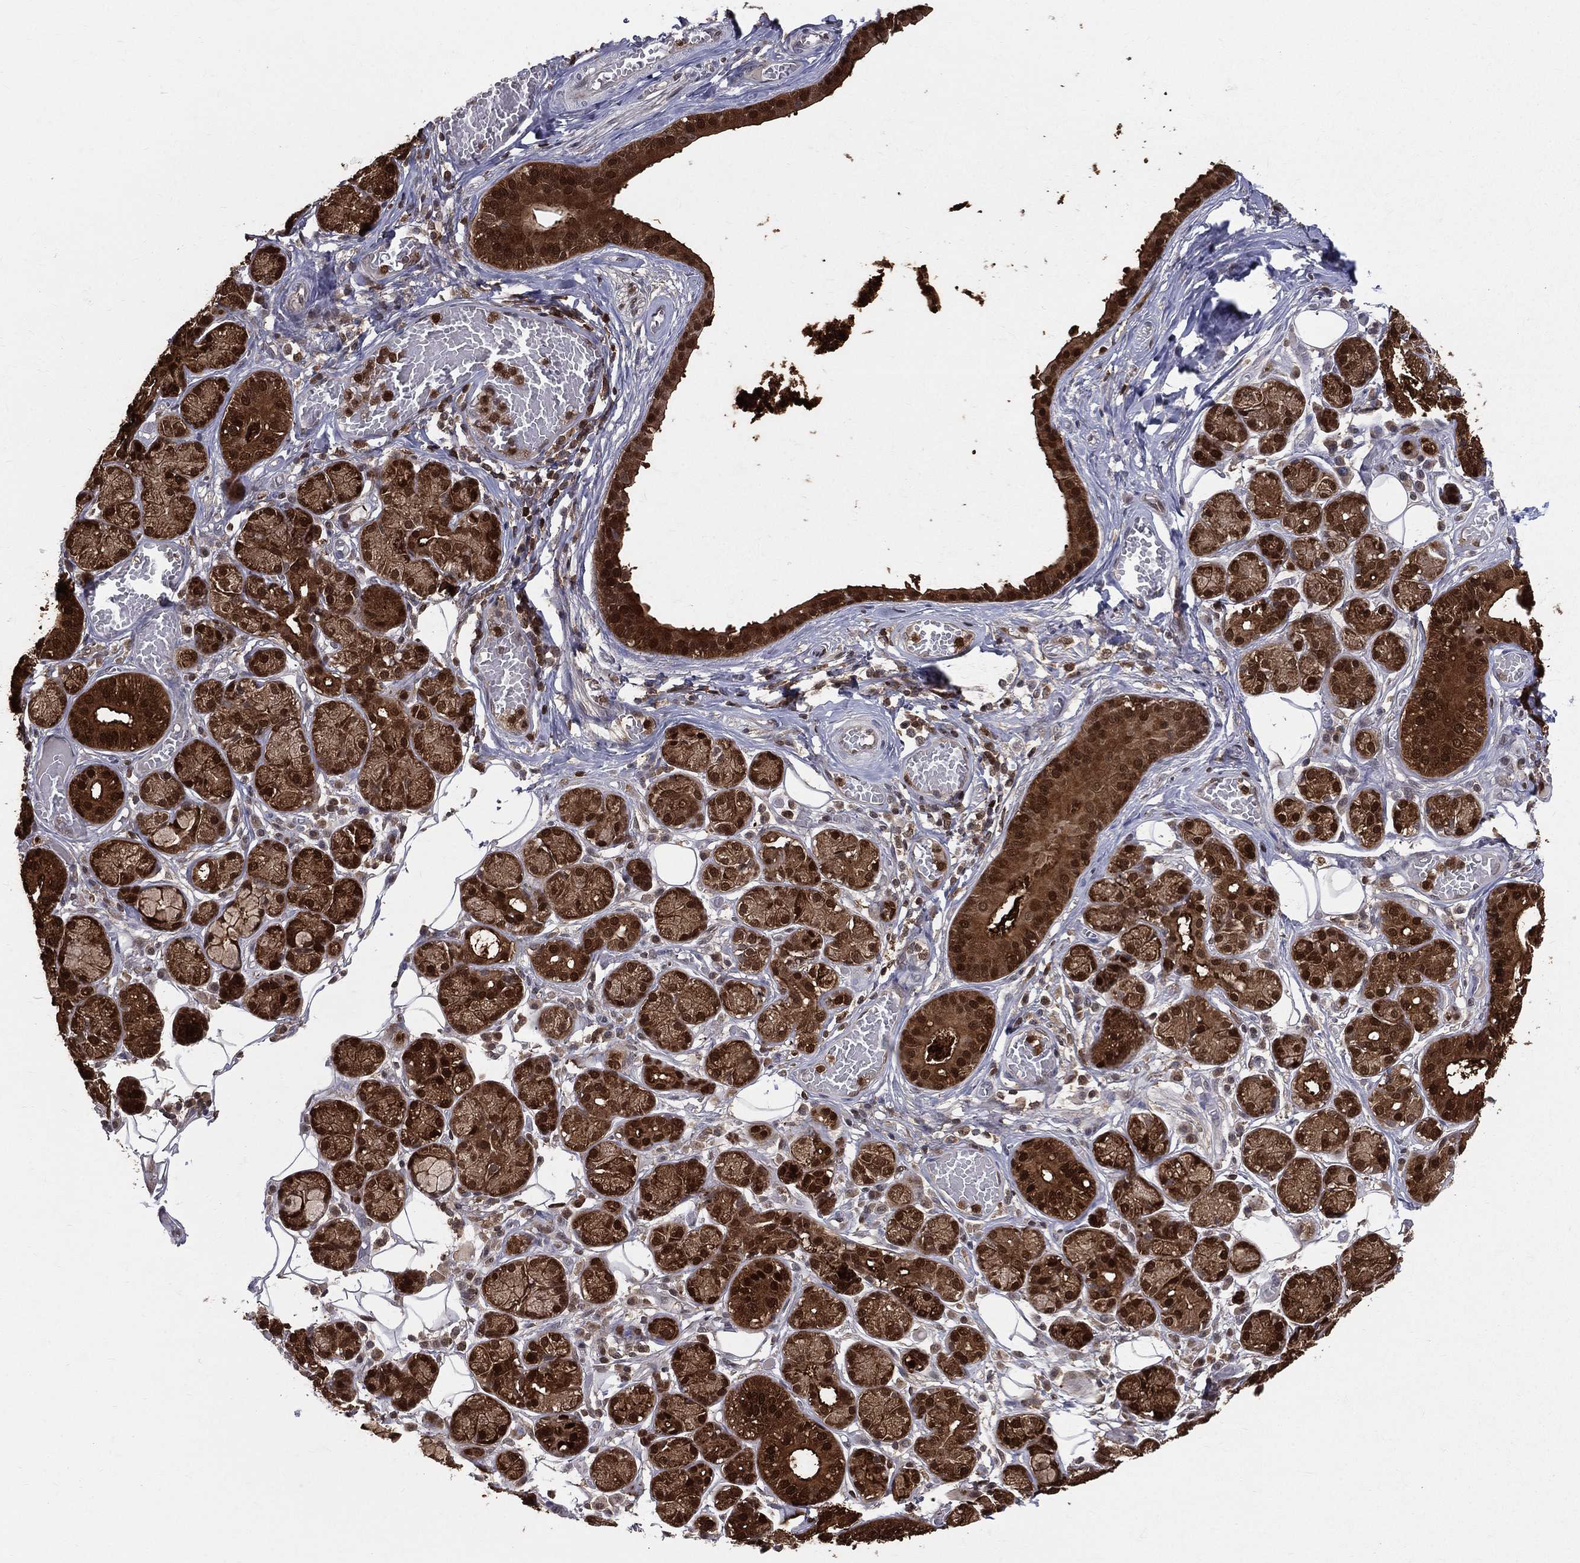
{"staining": {"intensity": "strong", "quantity": ">75%", "location": "cytoplasmic/membranous,nuclear"}, "tissue": "salivary gland", "cell_type": "Glandular cells", "image_type": "normal", "snomed": [{"axis": "morphology", "description": "Normal tissue, NOS"}, {"axis": "topography", "description": "Salivary gland"}, {"axis": "topography", "description": "Peripheral nerve tissue"}], "caption": "Immunohistochemical staining of normal human salivary gland exhibits >75% levels of strong cytoplasmic/membranous,nuclear protein staining in about >75% of glandular cells.", "gene": "ENO1", "patient": {"sex": "male", "age": 71}}